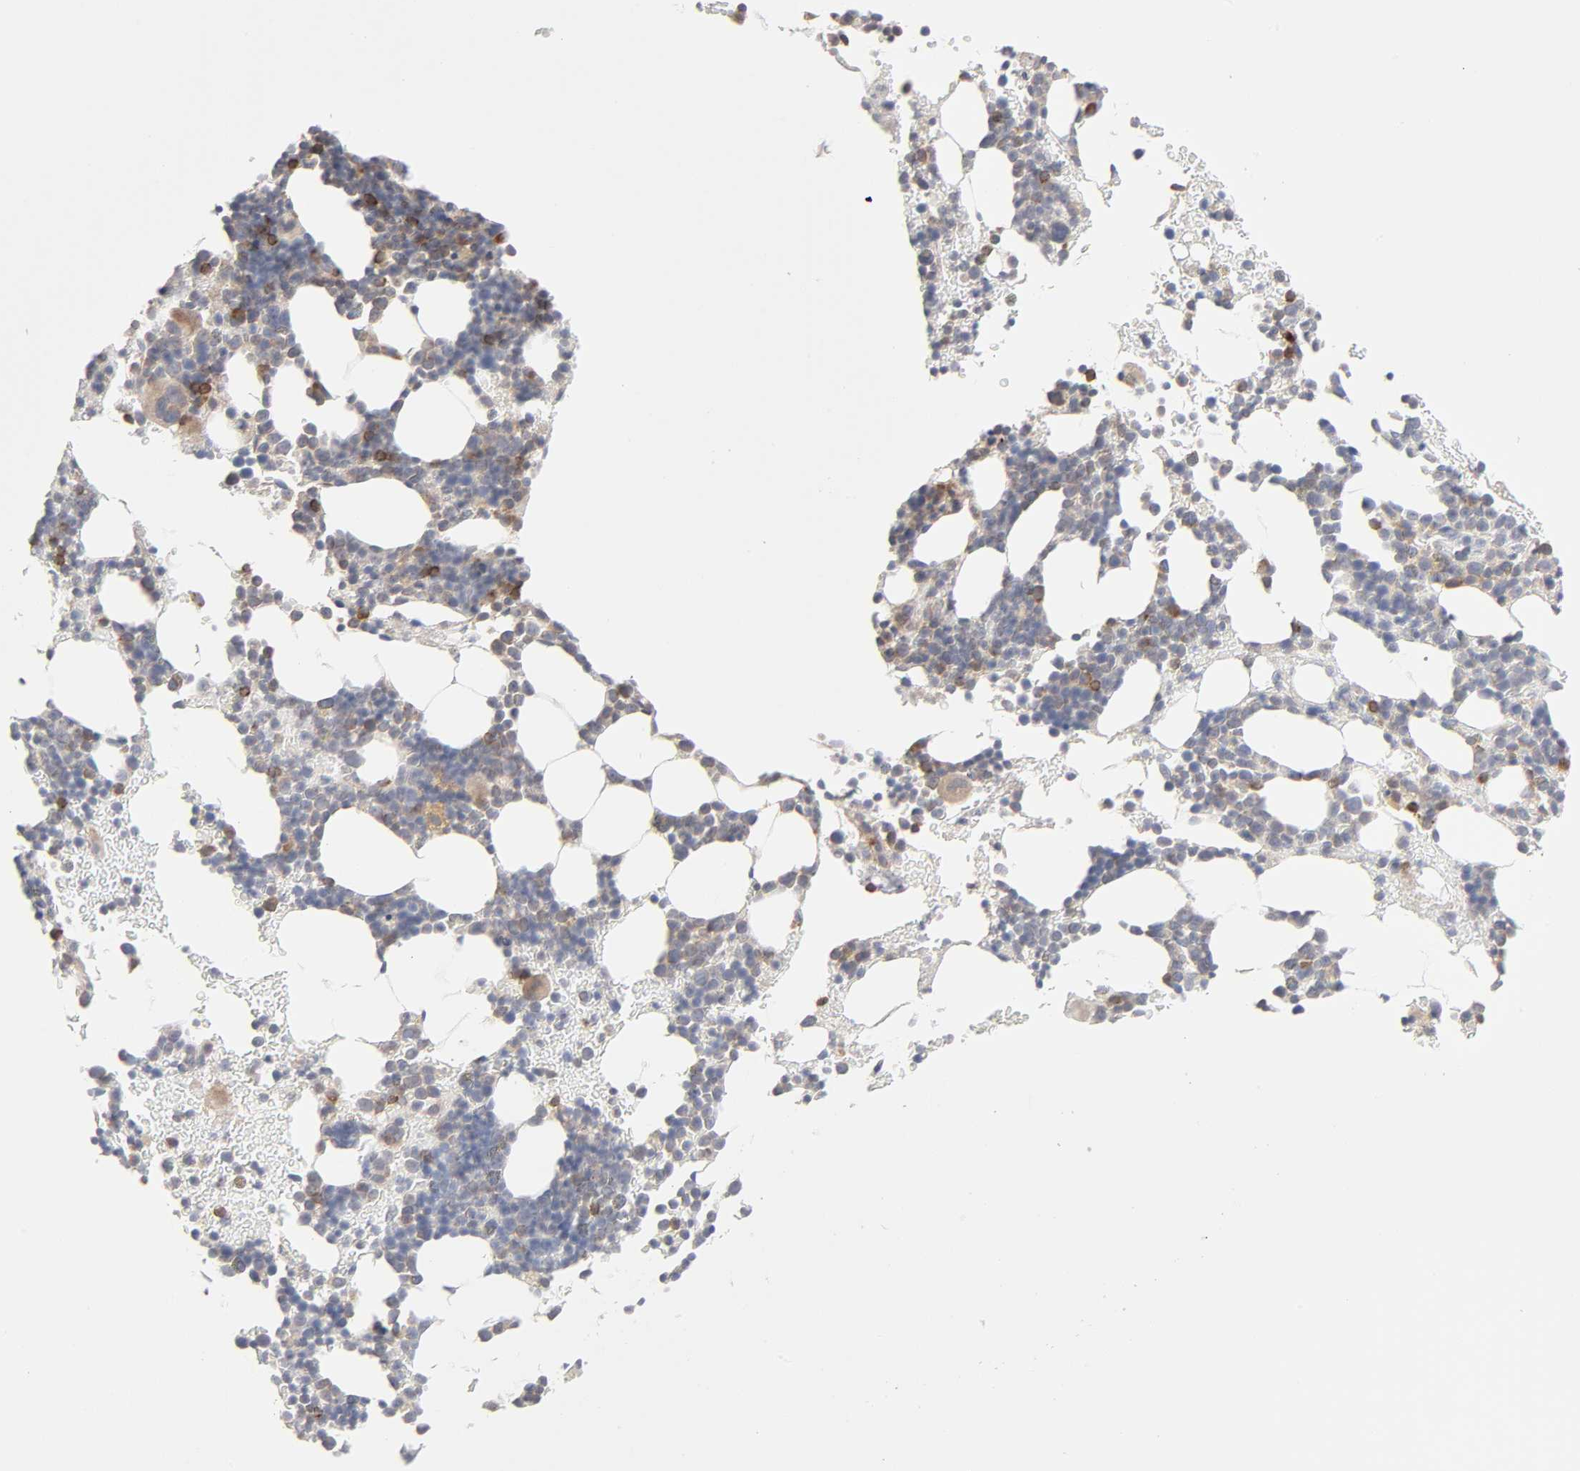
{"staining": {"intensity": "strong", "quantity": "<25%", "location": "cytoplasmic/membranous"}, "tissue": "bone marrow", "cell_type": "Hematopoietic cells", "image_type": "normal", "snomed": [{"axis": "morphology", "description": "Normal tissue, NOS"}, {"axis": "topography", "description": "Bone marrow"}], "caption": "Immunohistochemical staining of normal human bone marrow displays <25% levels of strong cytoplasmic/membranous protein positivity in about <25% of hematopoietic cells. Nuclei are stained in blue.", "gene": "IL4R", "patient": {"sex": "male", "age": 17}}